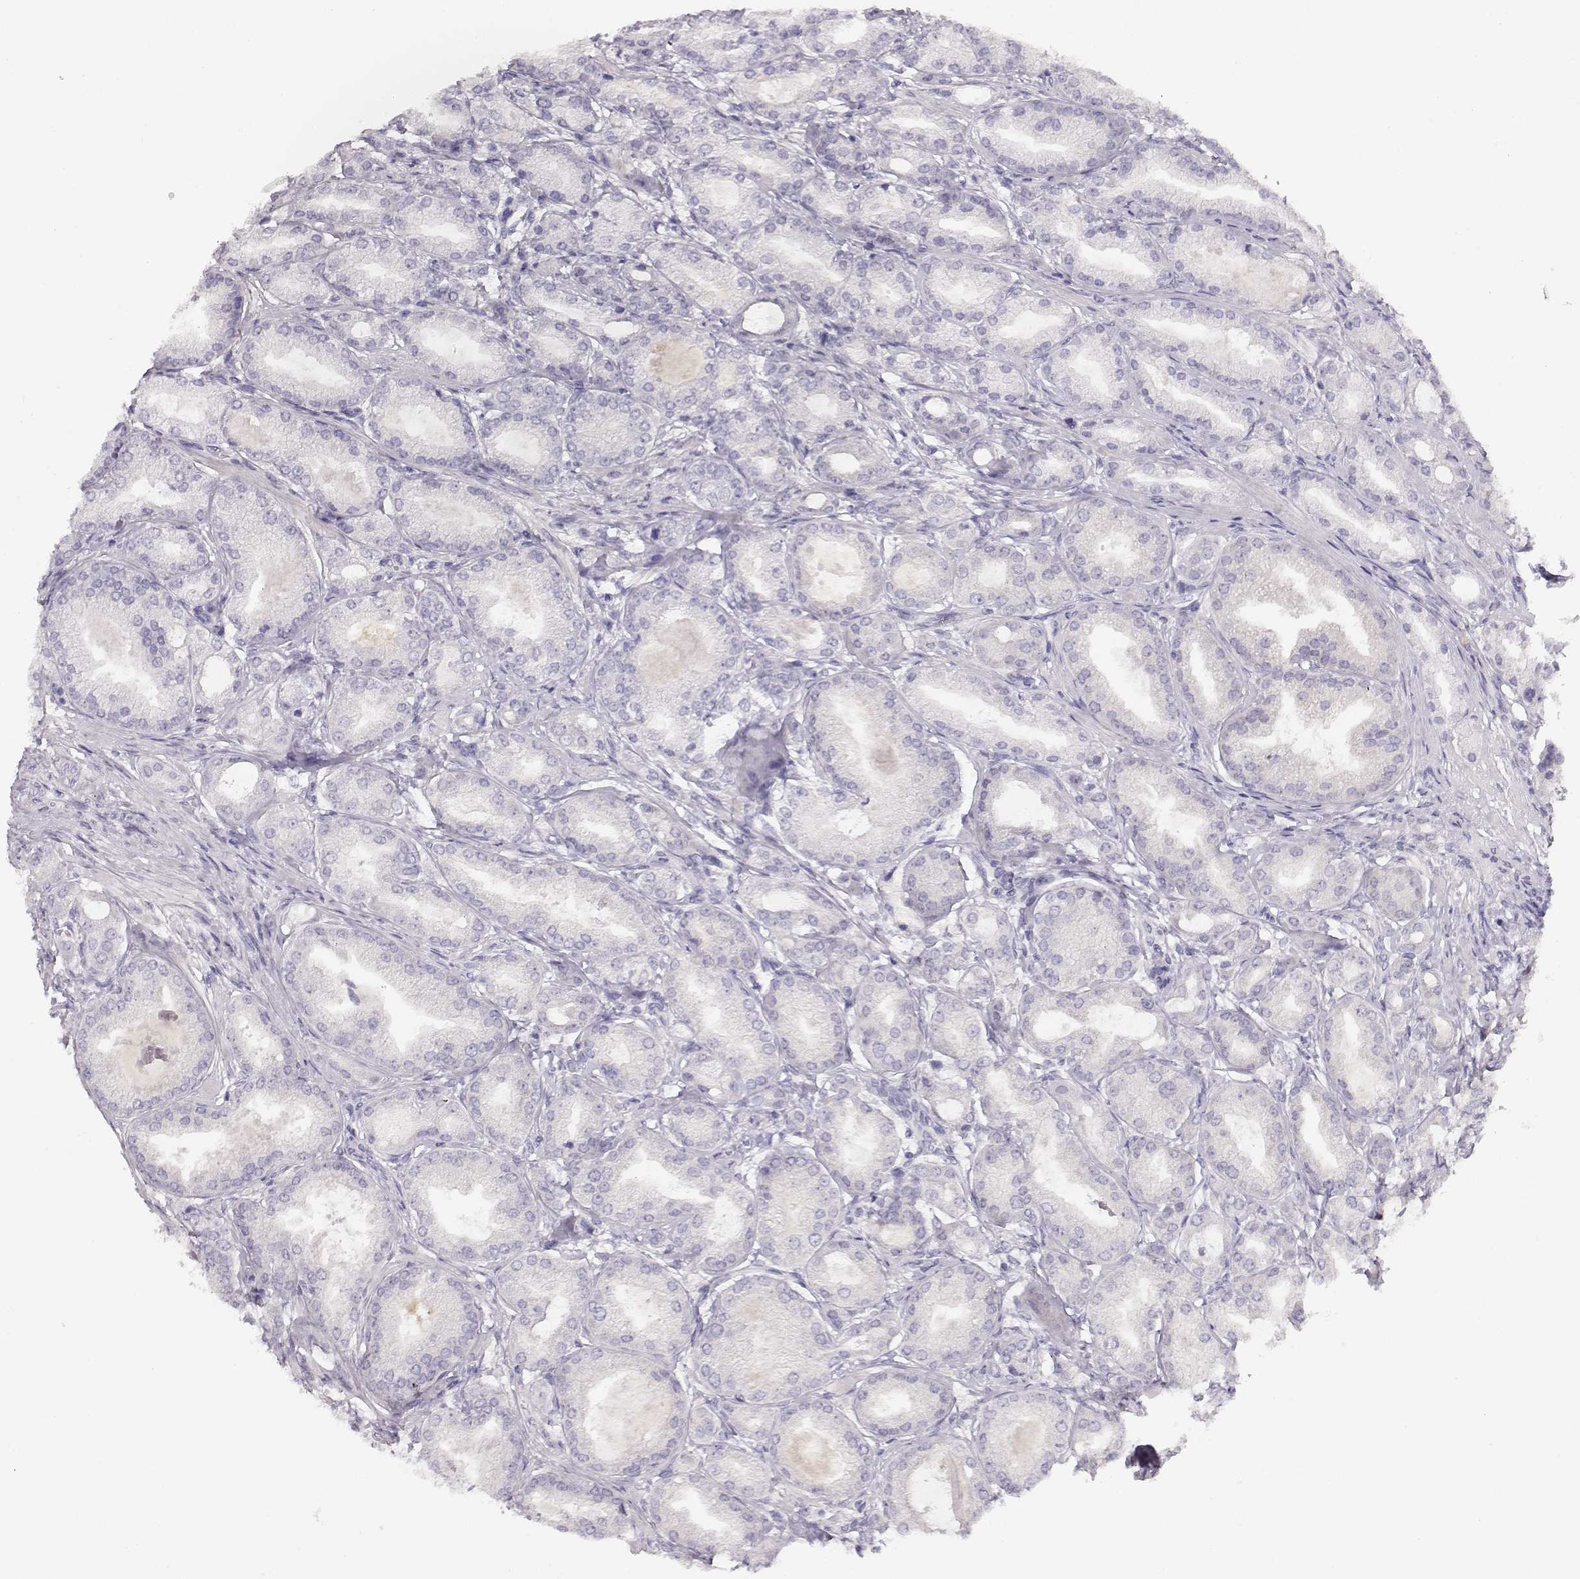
{"staining": {"intensity": "negative", "quantity": "none", "location": "none"}, "tissue": "prostate cancer", "cell_type": "Tumor cells", "image_type": "cancer", "snomed": [{"axis": "morphology", "description": "Adenocarcinoma, NOS"}, {"axis": "topography", "description": "Prostate and seminal vesicle, NOS"}, {"axis": "topography", "description": "Prostate"}], "caption": "The IHC image has no significant expression in tumor cells of prostate cancer tissue.", "gene": "TTC26", "patient": {"sex": "male", "age": 77}}